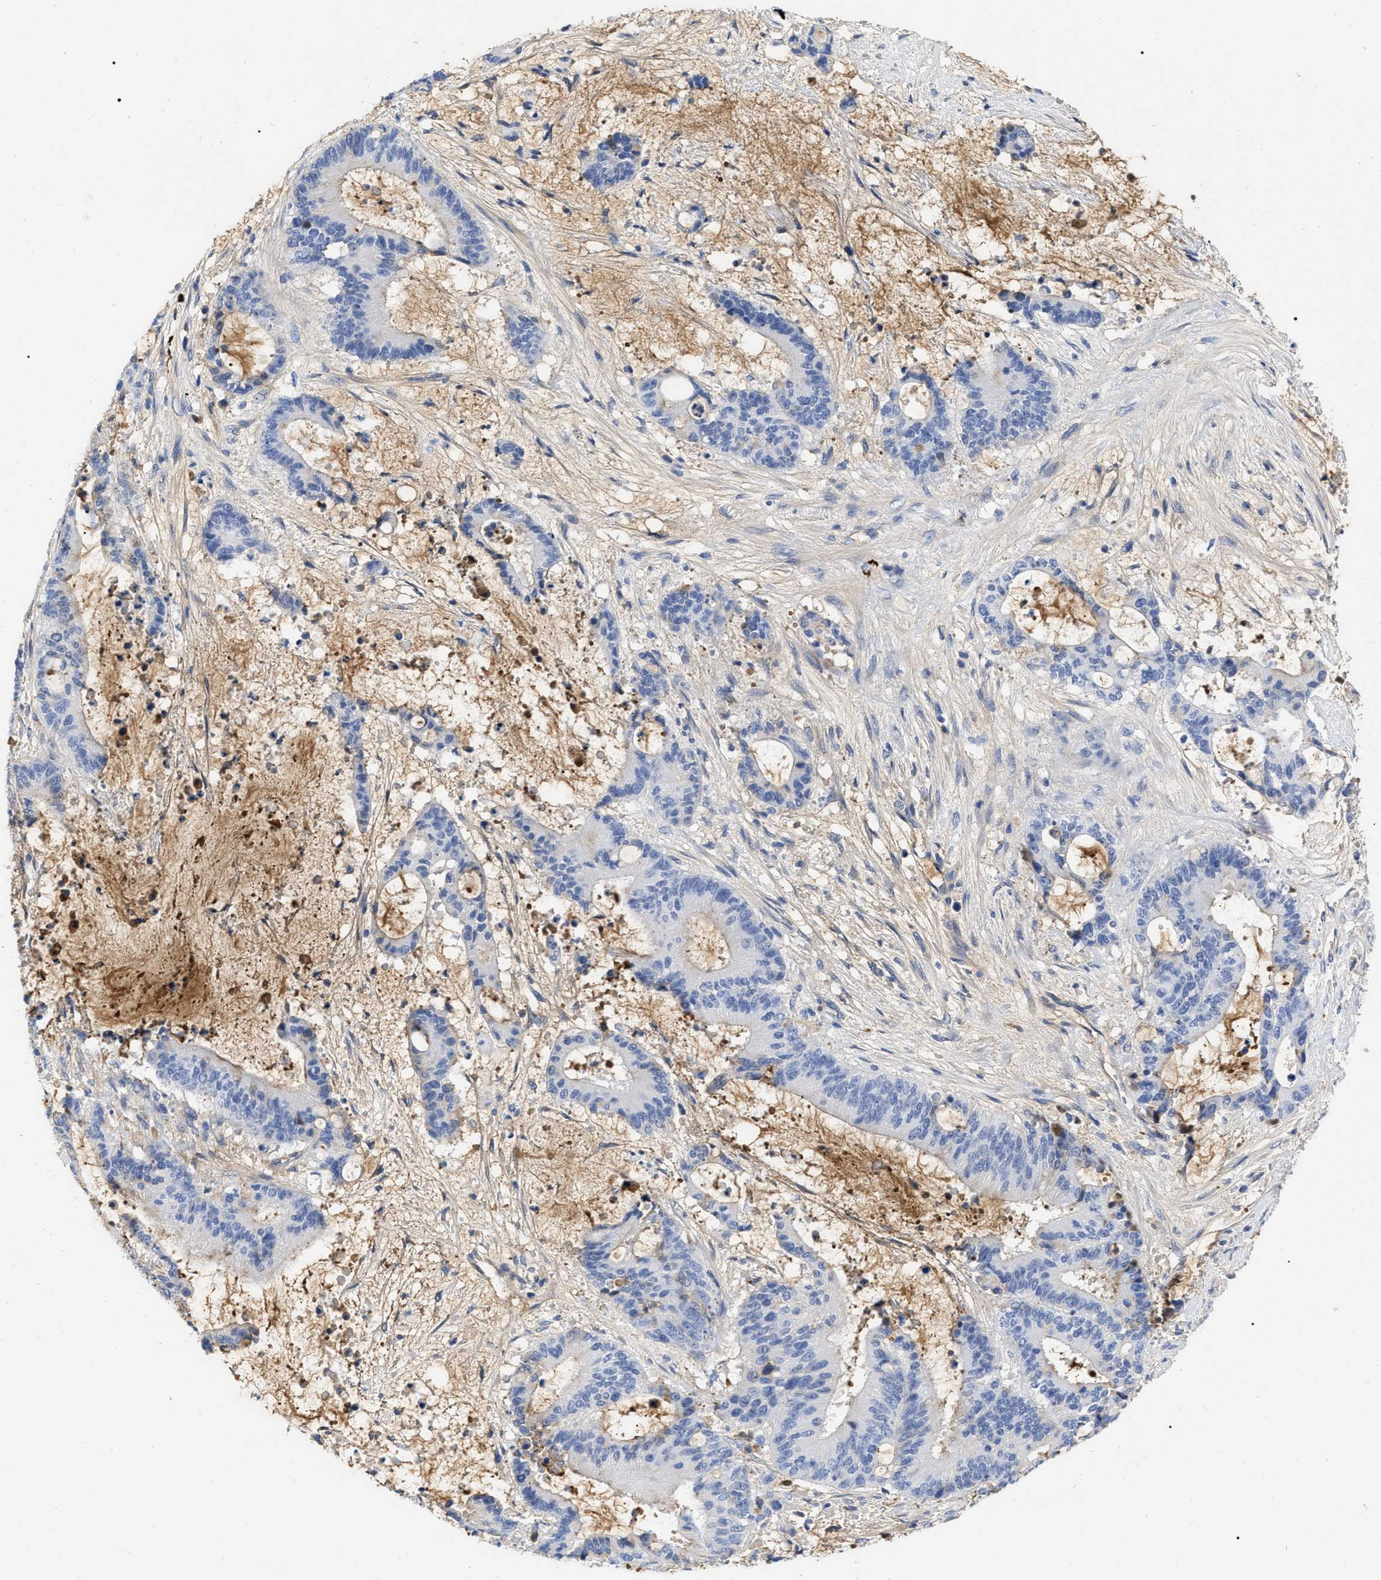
{"staining": {"intensity": "negative", "quantity": "none", "location": "none"}, "tissue": "liver cancer", "cell_type": "Tumor cells", "image_type": "cancer", "snomed": [{"axis": "morphology", "description": "Normal tissue, NOS"}, {"axis": "morphology", "description": "Cholangiocarcinoma"}, {"axis": "topography", "description": "Liver"}, {"axis": "topography", "description": "Peripheral nerve tissue"}], "caption": "Protein analysis of cholangiocarcinoma (liver) exhibits no significant positivity in tumor cells.", "gene": "IGHV5-51", "patient": {"sex": "female", "age": 73}}